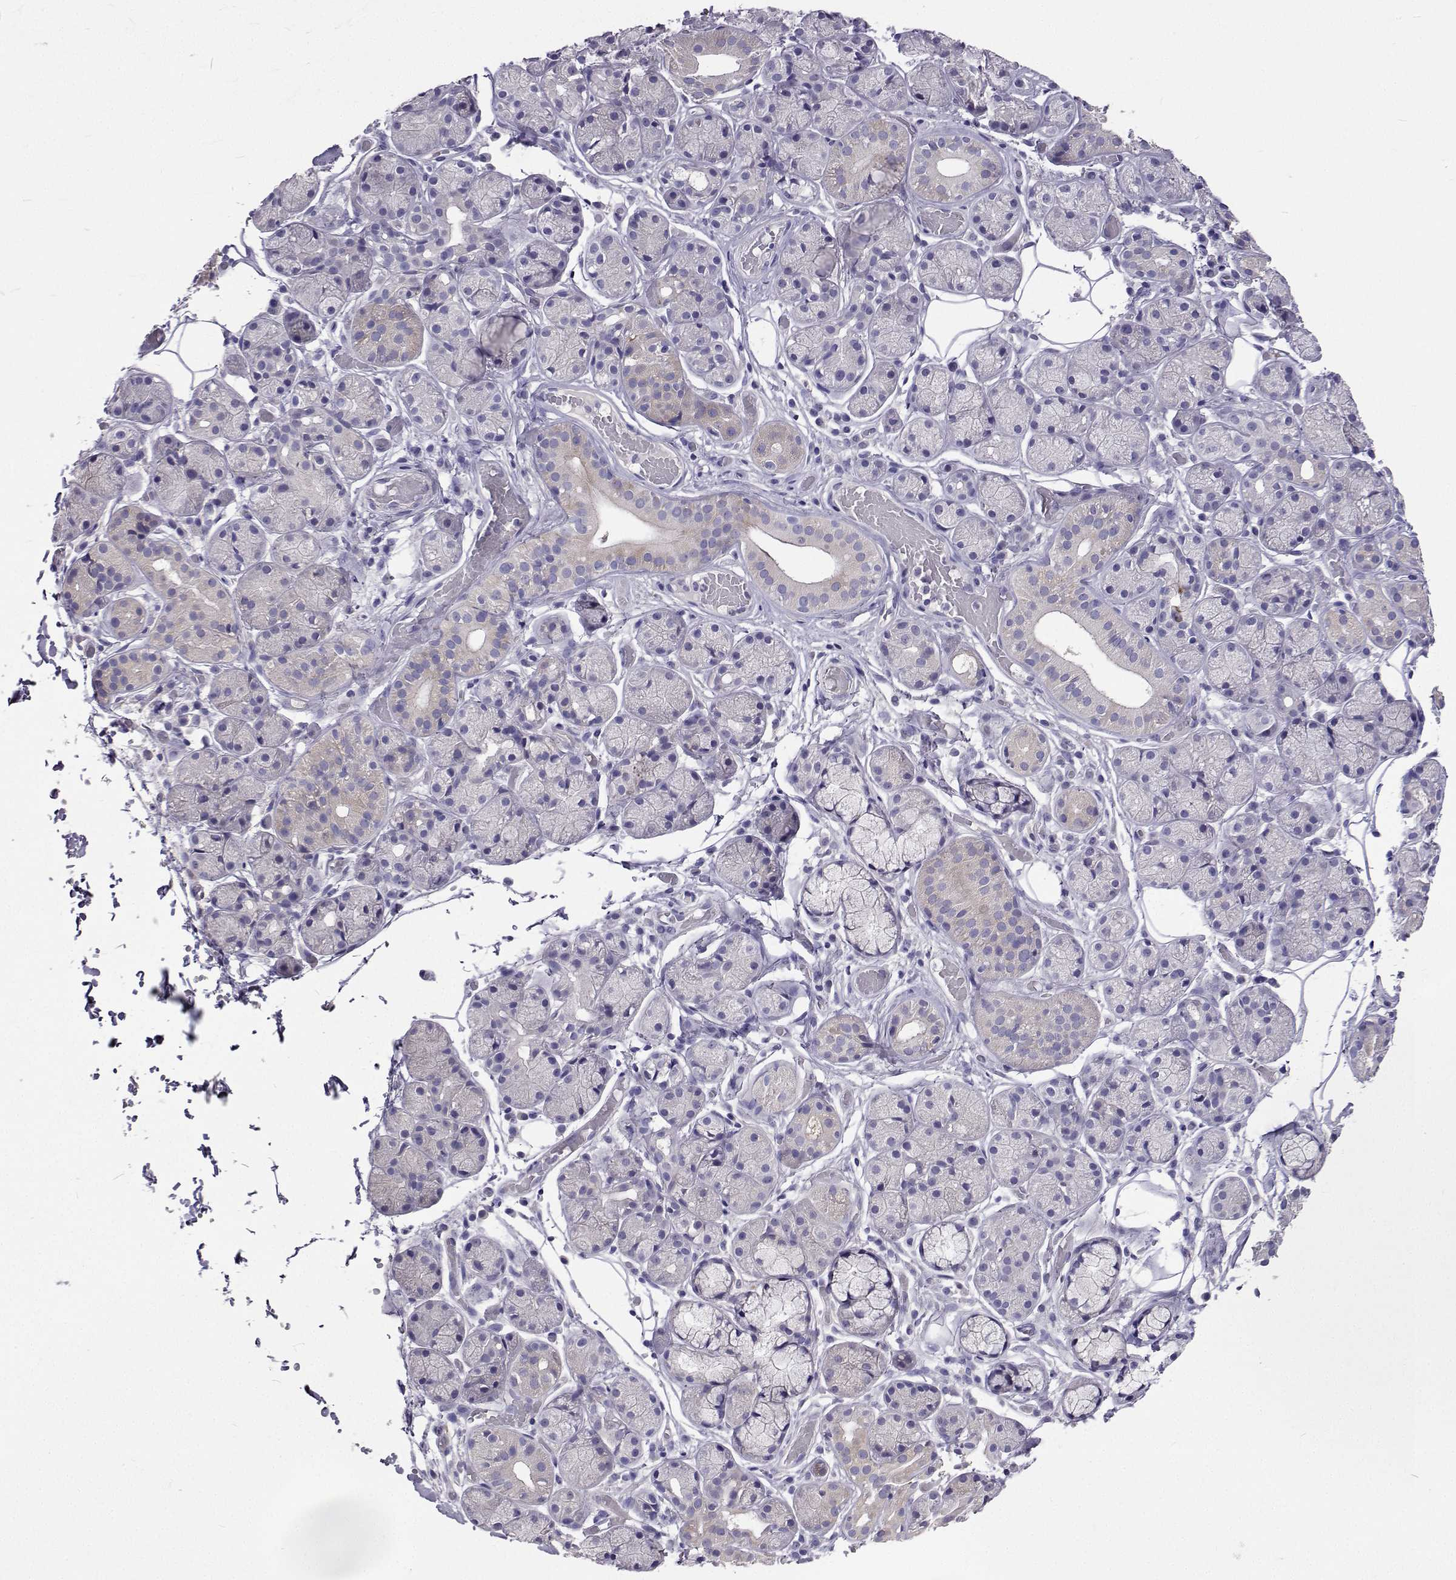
{"staining": {"intensity": "negative", "quantity": "none", "location": "none"}, "tissue": "salivary gland", "cell_type": "Glandular cells", "image_type": "normal", "snomed": [{"axis": "morphology", "description": "Normal tissue, NOS"}, {"axis": "topography", "description": "Salivary gland"}, {"axis": "topography", "description": "Peripheral nerve tissue"}], "caption": "This is an immunohistochemistry micrograph of unremarkable human salivary gland. There is no expression in glandular cells.", "gene": "LHFPL7", "patient": {"sex": "male", "age": 71}}